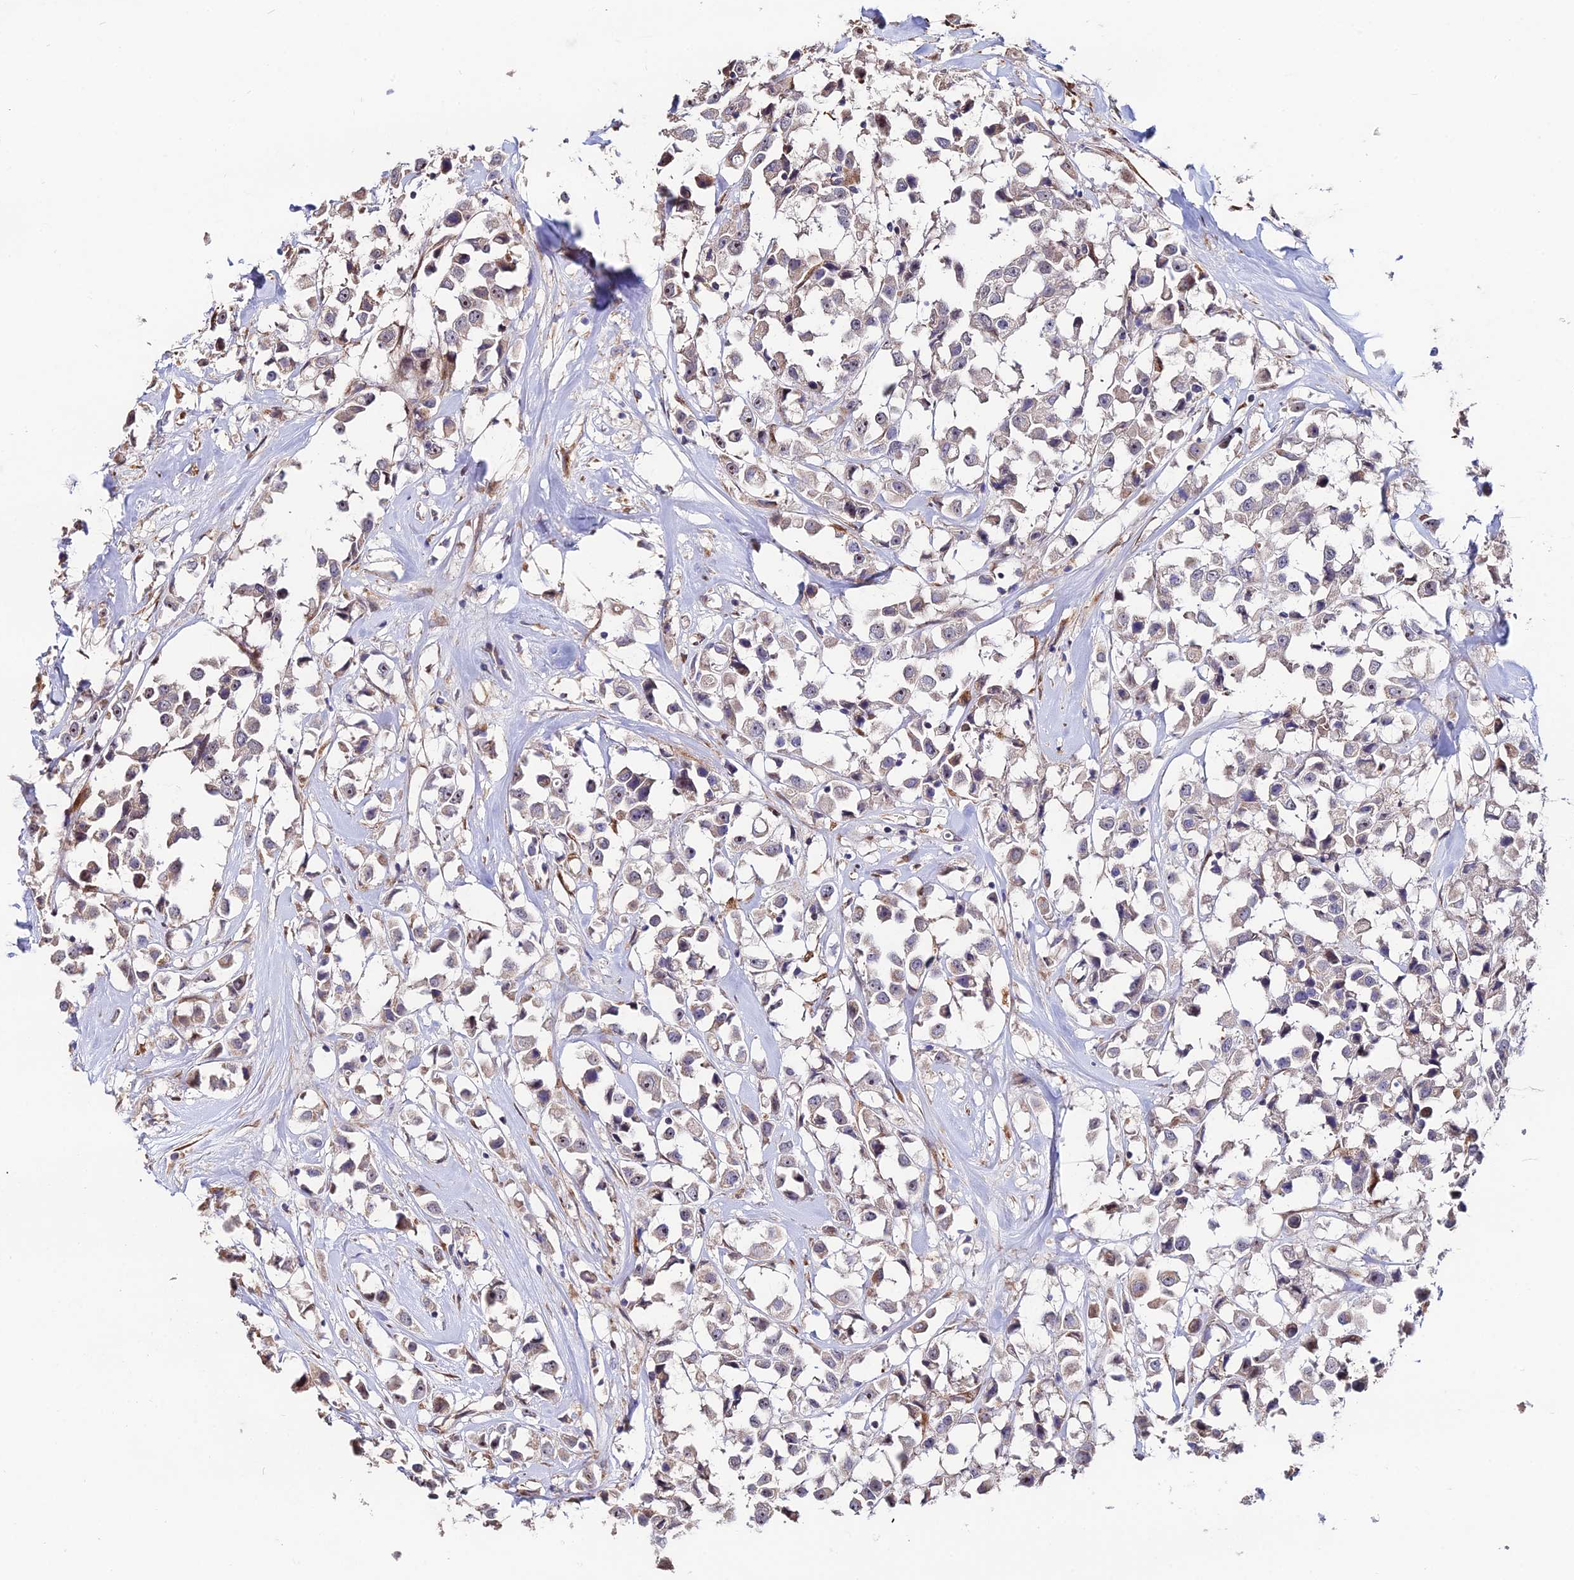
{"staining": {"intensity": "negative", "quantity": "none", "location": "none"}, "tissue": "breast cancer", "cell_type": "Tumor cells", "image_type": "cancer", "snomed": [{"axis": "morphology", "description": "Duct carcinoma"}, {"axis": "topography", "description": "Breast"}], "caption": "There is no significant expression in tumor cells of breast cancer.", "gene": "ACTR5", "patient": {"sex": "female", "age": 61}}